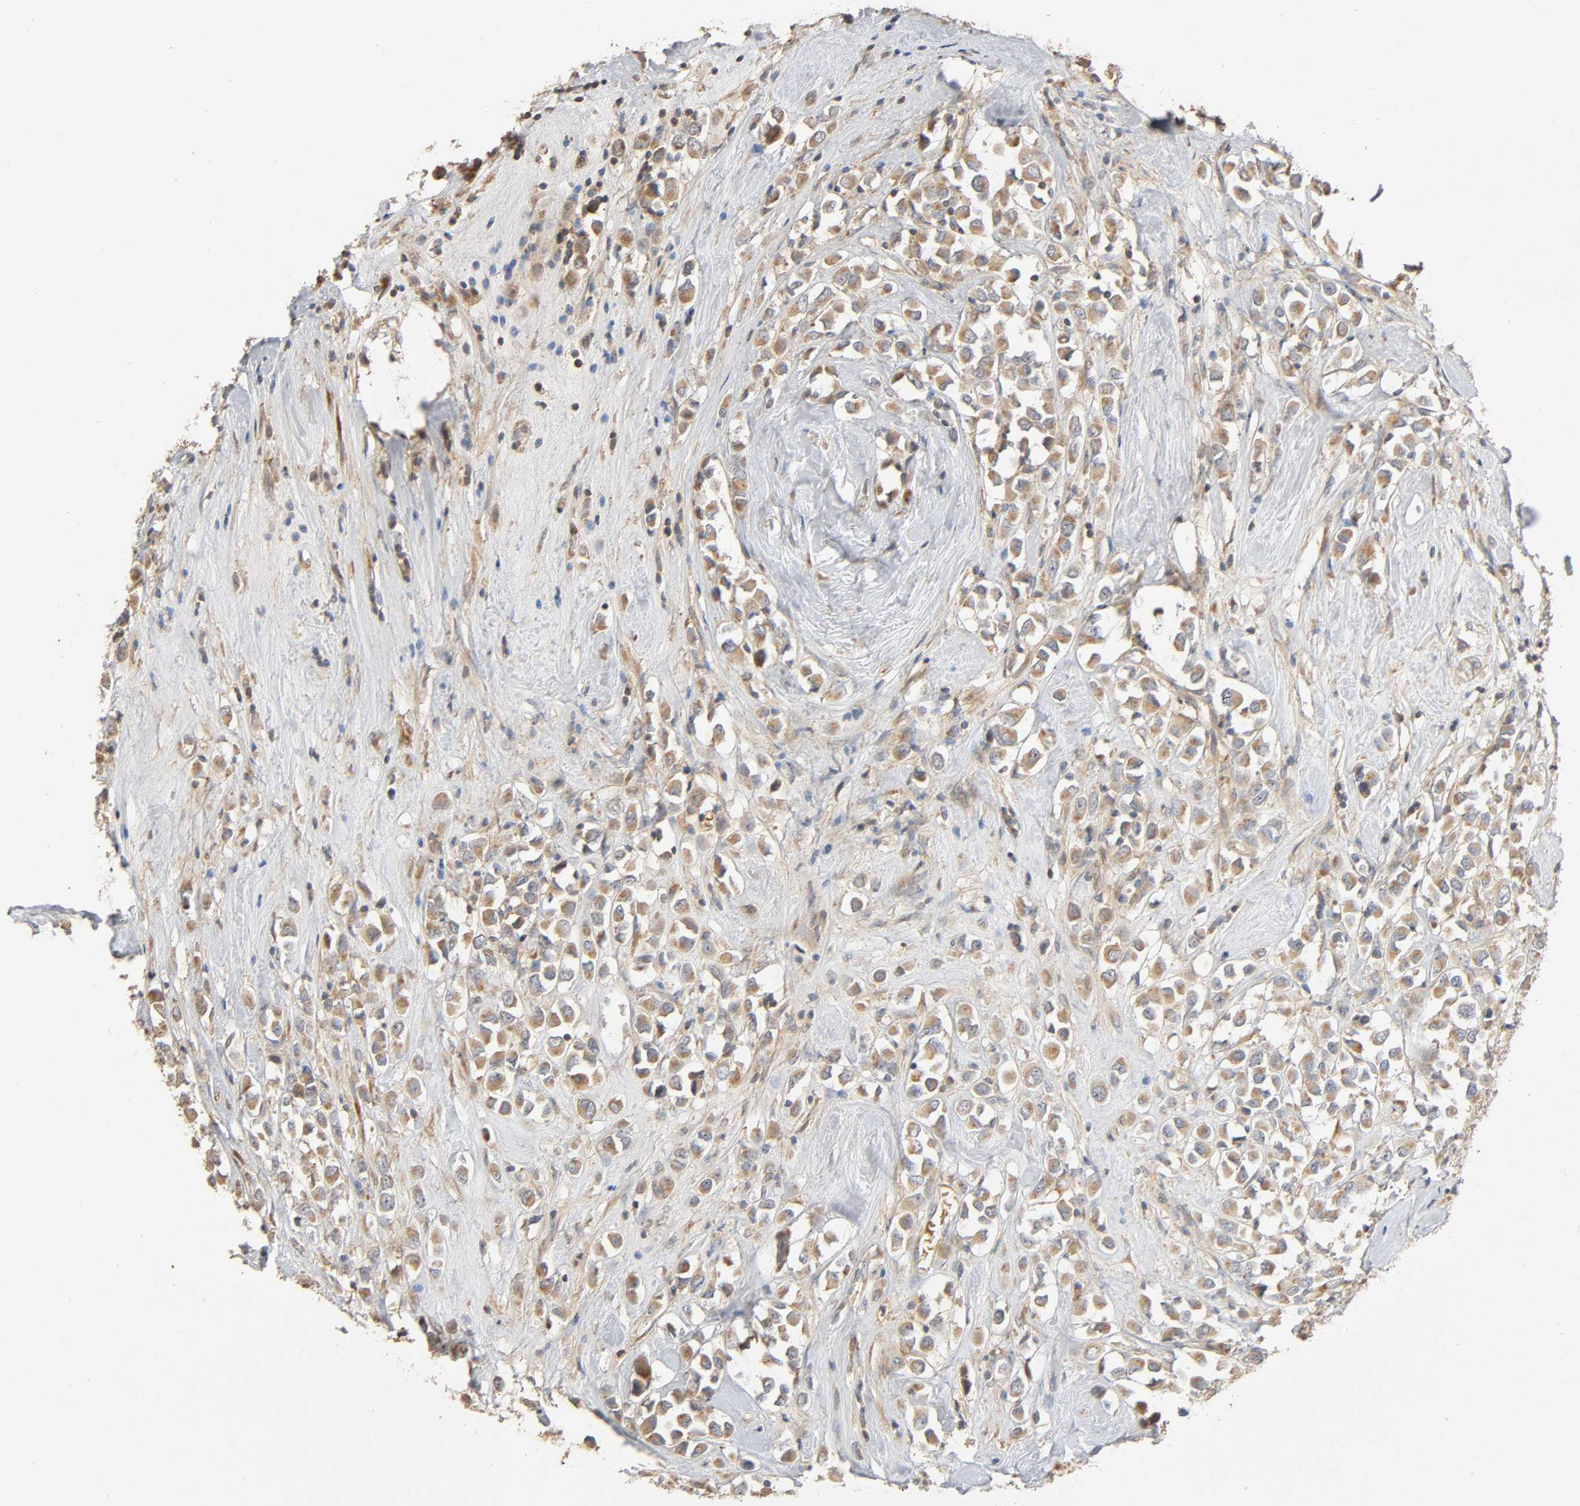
{"staining": {"intensity": "weak", "quantity": ">75%", "location": "cytoplasmic/membranous"}, "tissue": "breast cancer", "cell_type": "Tumor cells", "image_type": "cancer", "snomed": [{"axis": "morphology", "description": "Duct carcinoma"}, {"axis": "topography", "description": "Breast"}], "caption": "Breast infiltrating ductal carcinoma was stained to show a protein in brown. There is low levels of weak cytoplasmic/membranous positivity in about >75% of tumor cells. (DAB (3,3'-diaminobenzidine) = brown stain, brightfield microscopy at high magnification).", "gene": "SGSM1", "patient": {"sex": "female", "age": 61}}